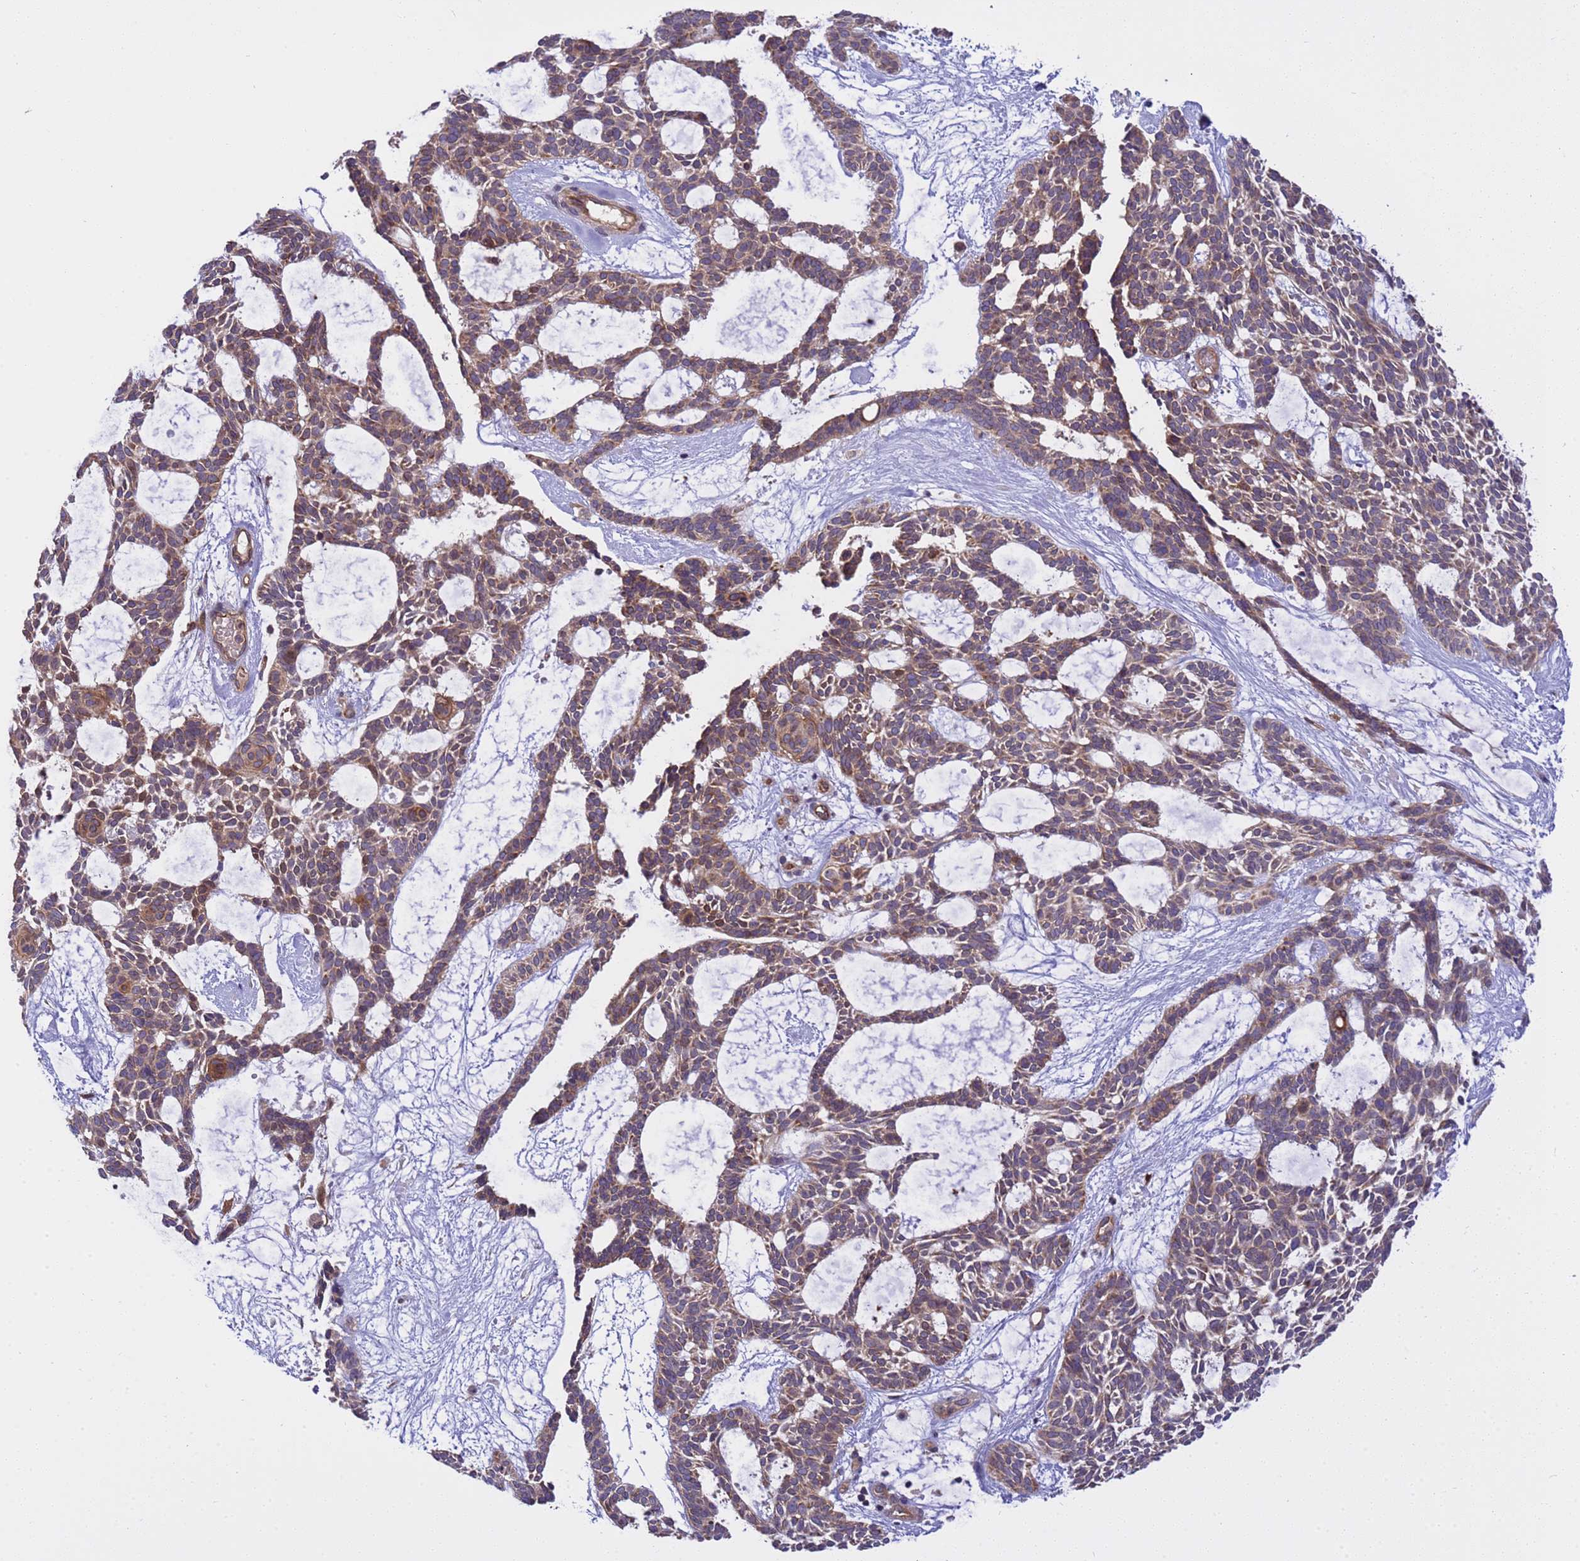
{"staining": {"intensity": "moderate", "quantity": ">75%", "location": "cytoplasmic/membranous"}, "tissue": "skin cancer", "cell_type": "Tumor cells", "image_type": "cancer", "snomed": [{"axis": "morphology", "description": "Basal cell carcinoma"}, {"axis": "topography", "description": "Skin"}], "caption": "Human basal cell carcinoma (skin) stained with a brown dye shows moderate cytoplasmic/membranous positive staining in about >75% of tumor cells.", "gene": "SMCO3", "patient": {"sex": "male", "age": 61}}